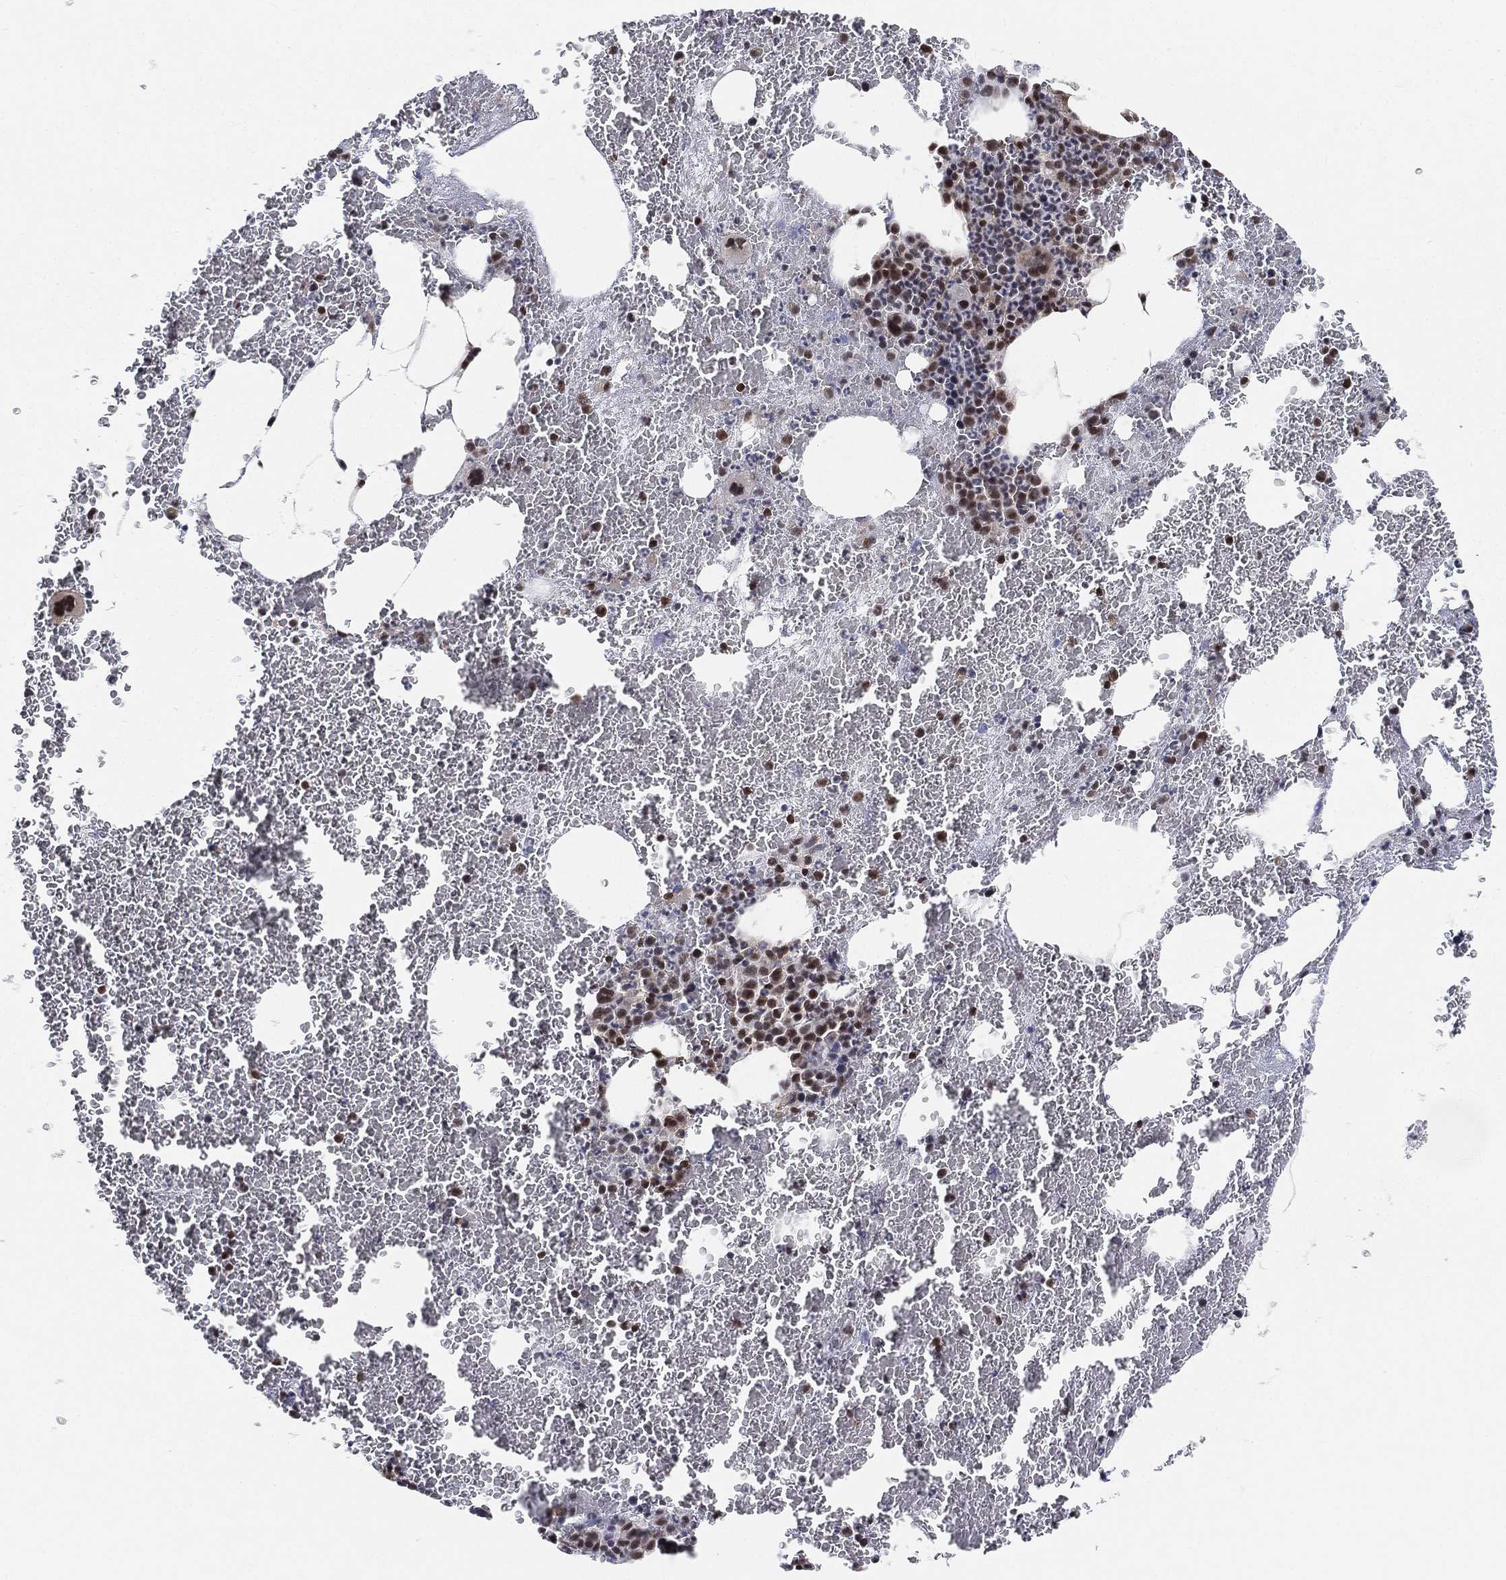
{"staining": {"intensity": "moderate", "quantity": "<25%", "location": "nuclear"}, "tissue": "bone marrow", "cell_type": "Hematopoietic cells", "image_type": "normal", "snomed": [{"axis": "morphology", "description": "Normal tissue, NOS"}, {"axis": "topography", "description": "Bone marrow"}], "caption": "This image demonstrates IHC staining of normal bone marrow, with low moderate nuclear positivity in approximately <25% of hematopoietic cells.", "gene": "RSRC2", "patient": {"sex": "male", "age": 91}}